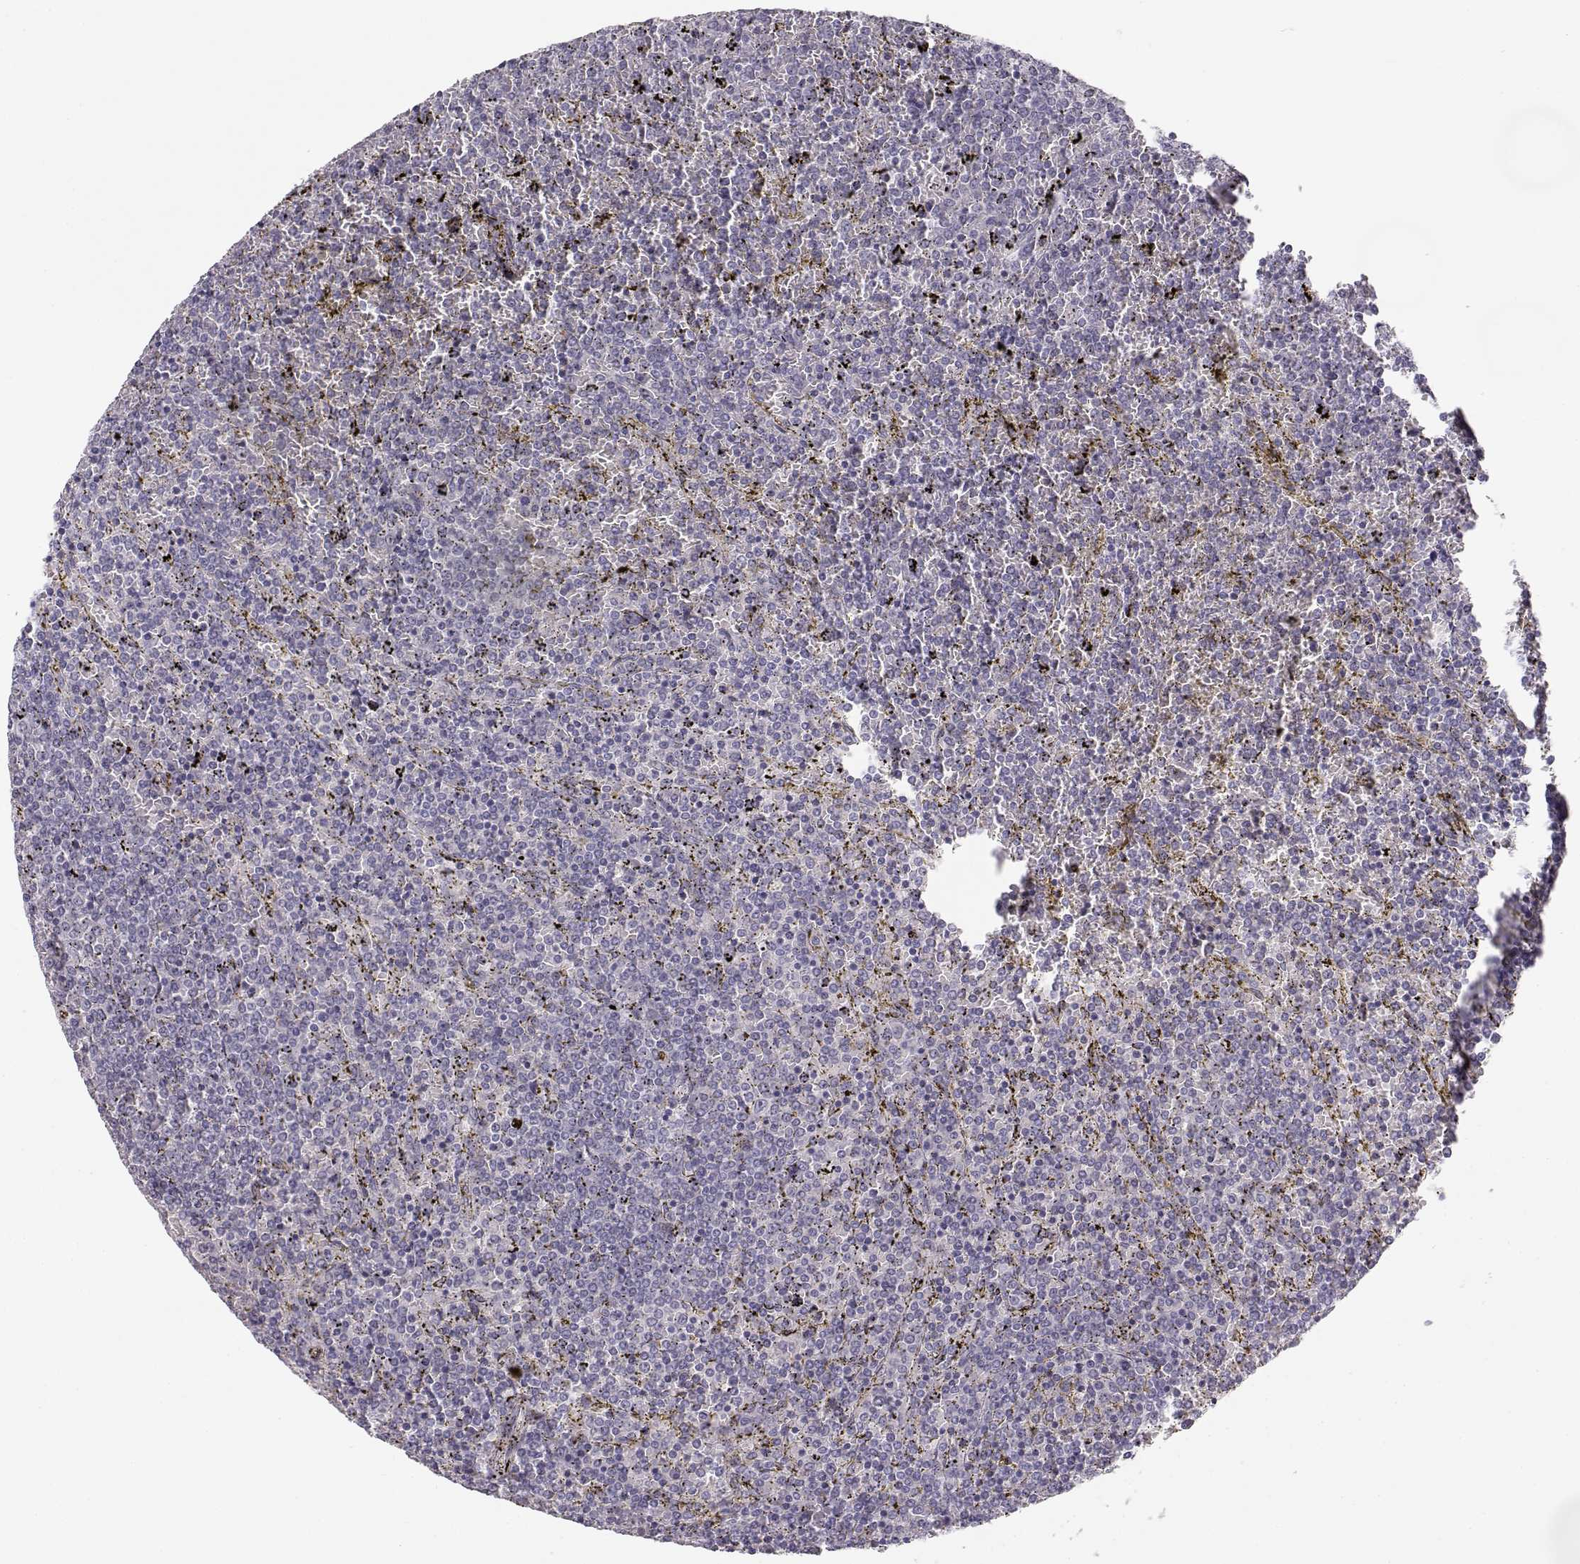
{"staining": {"intensity": "negative", "quantity": "none", "location": "none"}, "tissue": "lymphoma", "cell_type": "Tumor cells", "image_type": "cancer", "snomed": [{"axis": "morphology", "description": "Malignant lymphoma, non-Hodgkin's type, Low grade"}, {"axis": "topography", "description": "Spleen"}], "caption": "Immunohistochemistry (IHC) image of neoplastic tissue: lymphoma stained with DAB shows no significant protein positivity in tumor cells.", "gene": "TKTL1", "patient": {"sex": "female", "age": 77}}